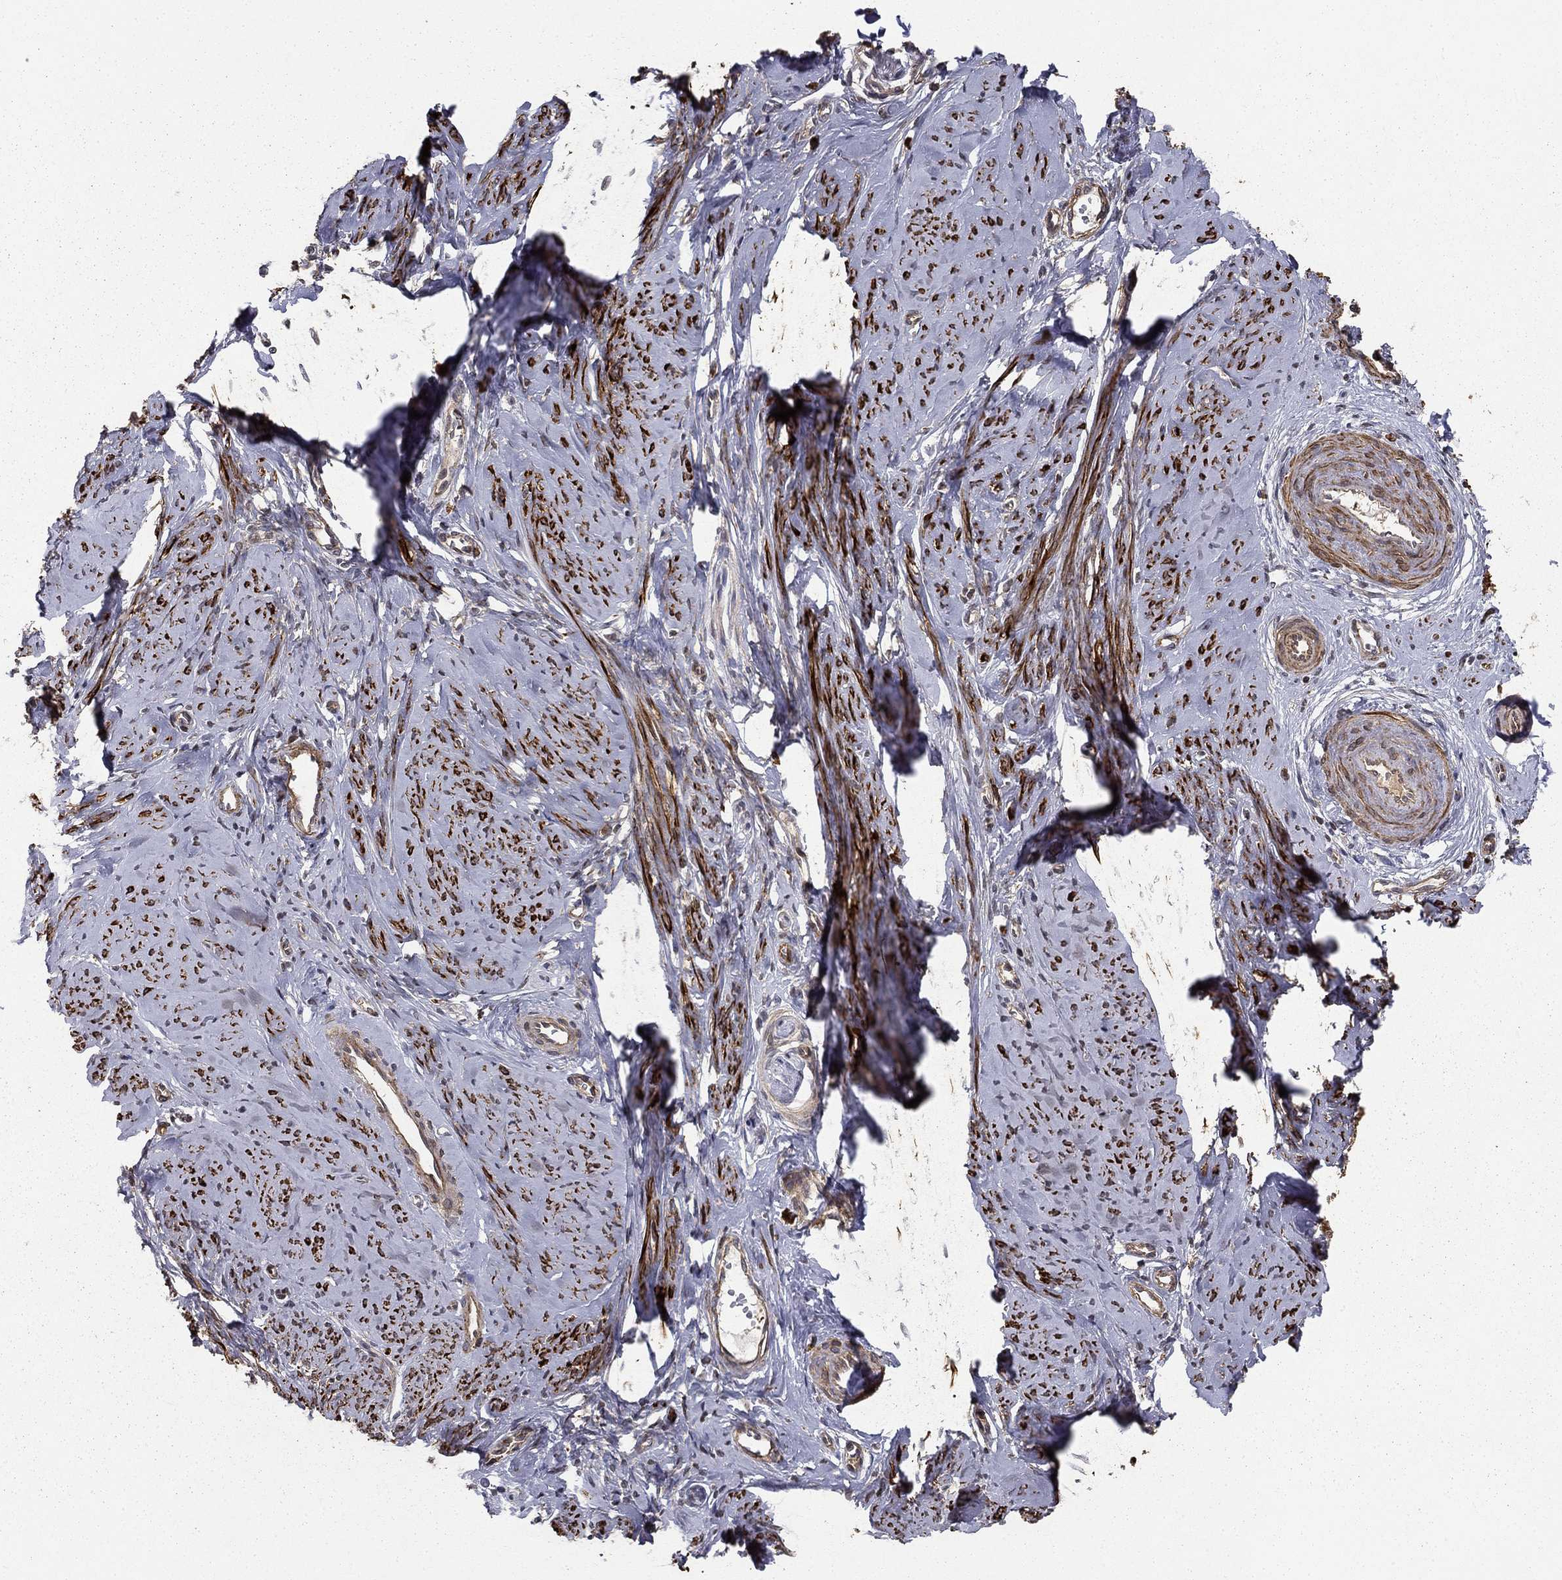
{"staining": {"intensity": "strong", "quantity": ">75%", "location": "cytoplasmic/membranous"}, "tissue": "smooth muscle", "cell_type": "Smooth muscle cells", "image_type": "normal", "snomed": [{"axis": "morphology", "description": "Normal tissue, NOS"}, {"axis": "topography", "description": "Smooth muscle"}], "caption": "Smooth muscle cells reveal high levels of strong cytoplasmic/membranous positivity in about >75% of cells in benign smooth muscle.", "gene": "HABP4", "patient": {"sex": "female", "age": 48}}